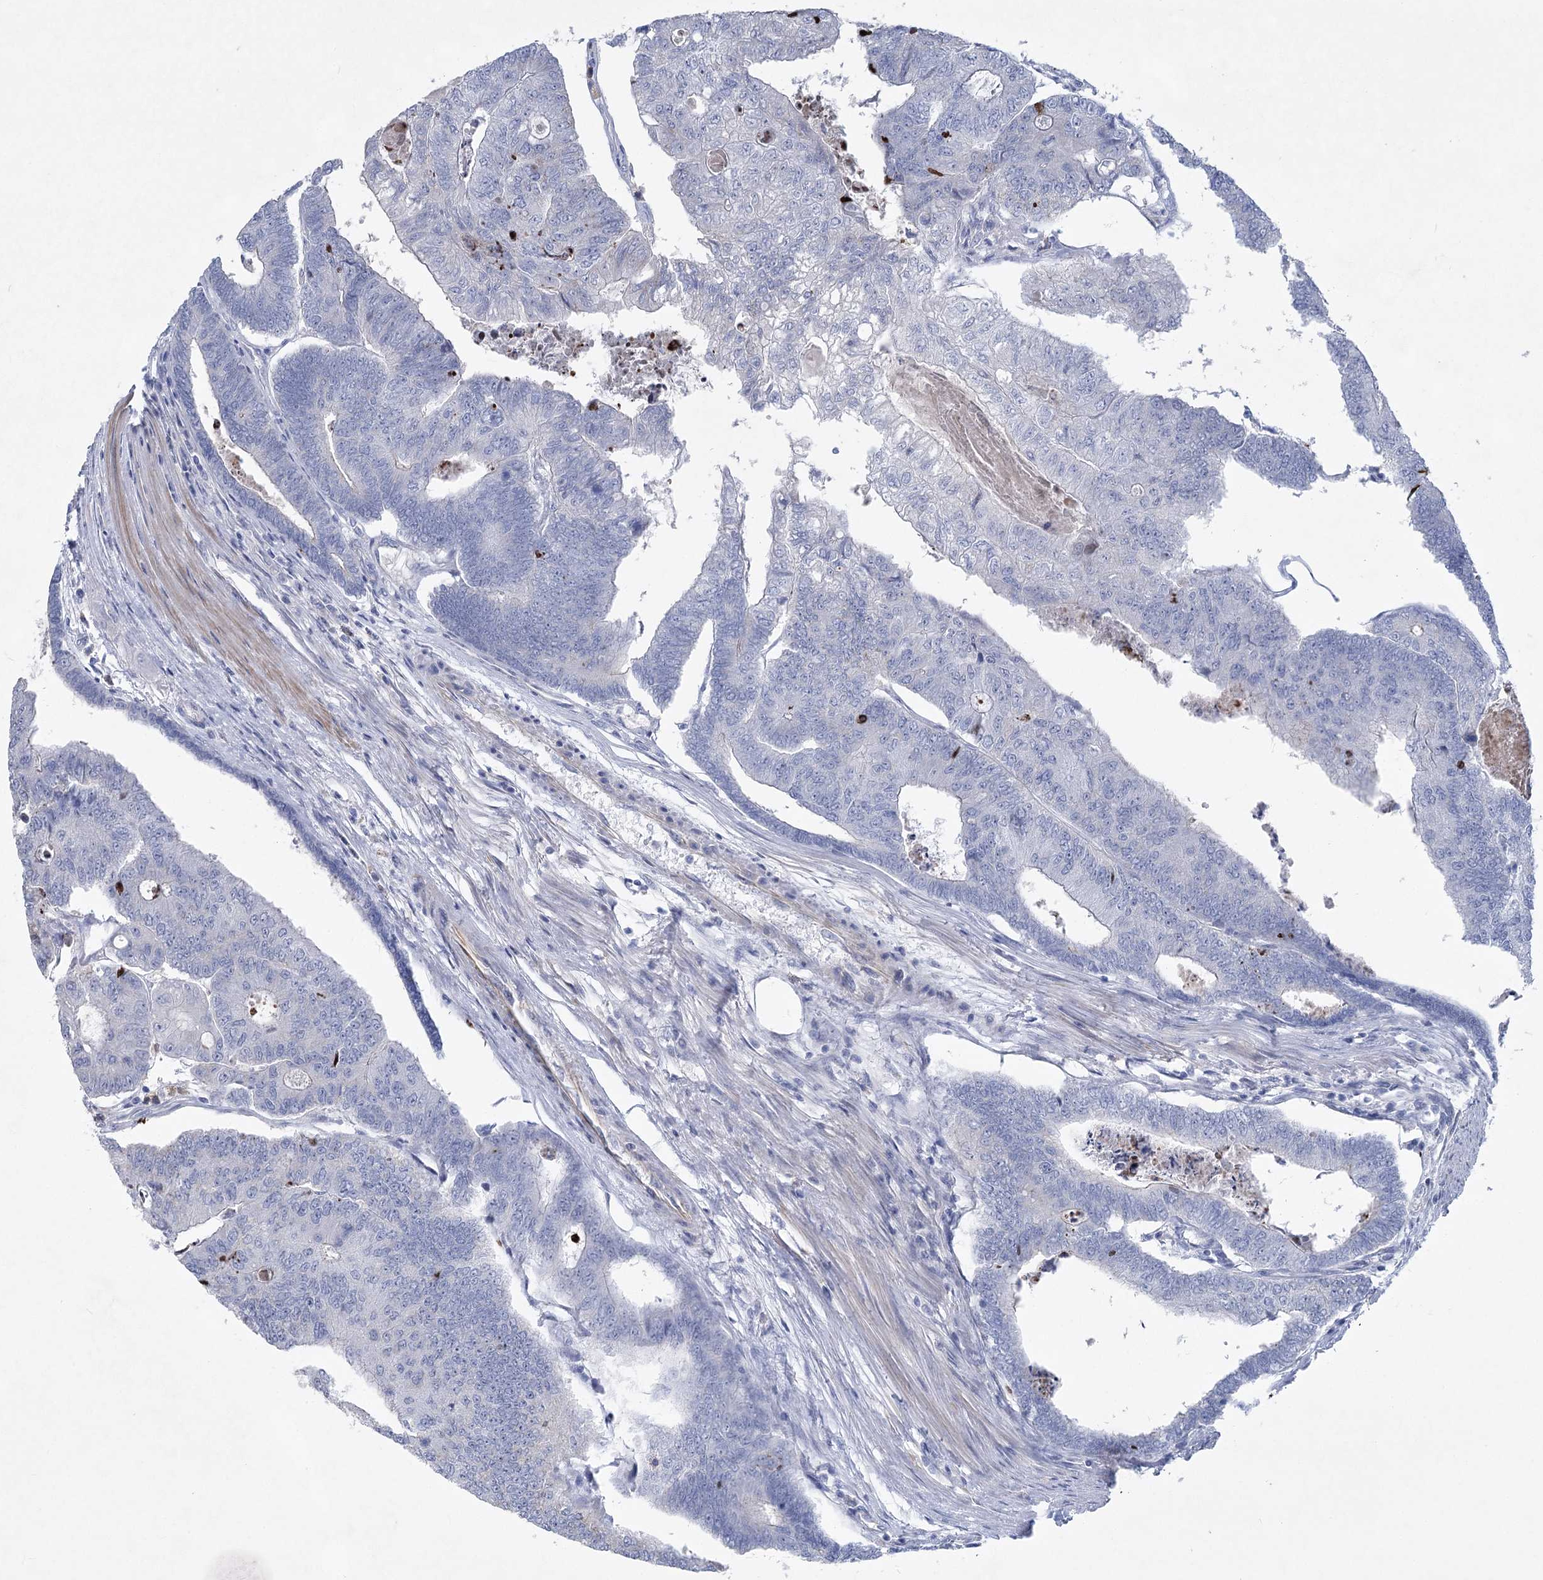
{"staining": {"intensity": "negative", "quantity": "none", "location": "none"}, "tissue": "colorectal cancer", "cell_type": "Tumor cells", "image_type": "cancer", "snomed": [{"axis": "morphology", "description": "Adenocarcinoma, NOS"}, {"axis": "topography", "description": "Colon"}], "caption": "IHC of human colorectal cancer shows no expression in tumor cells.", "gene": "WDR74", "patient": {"sex": "female", "age": 67}}